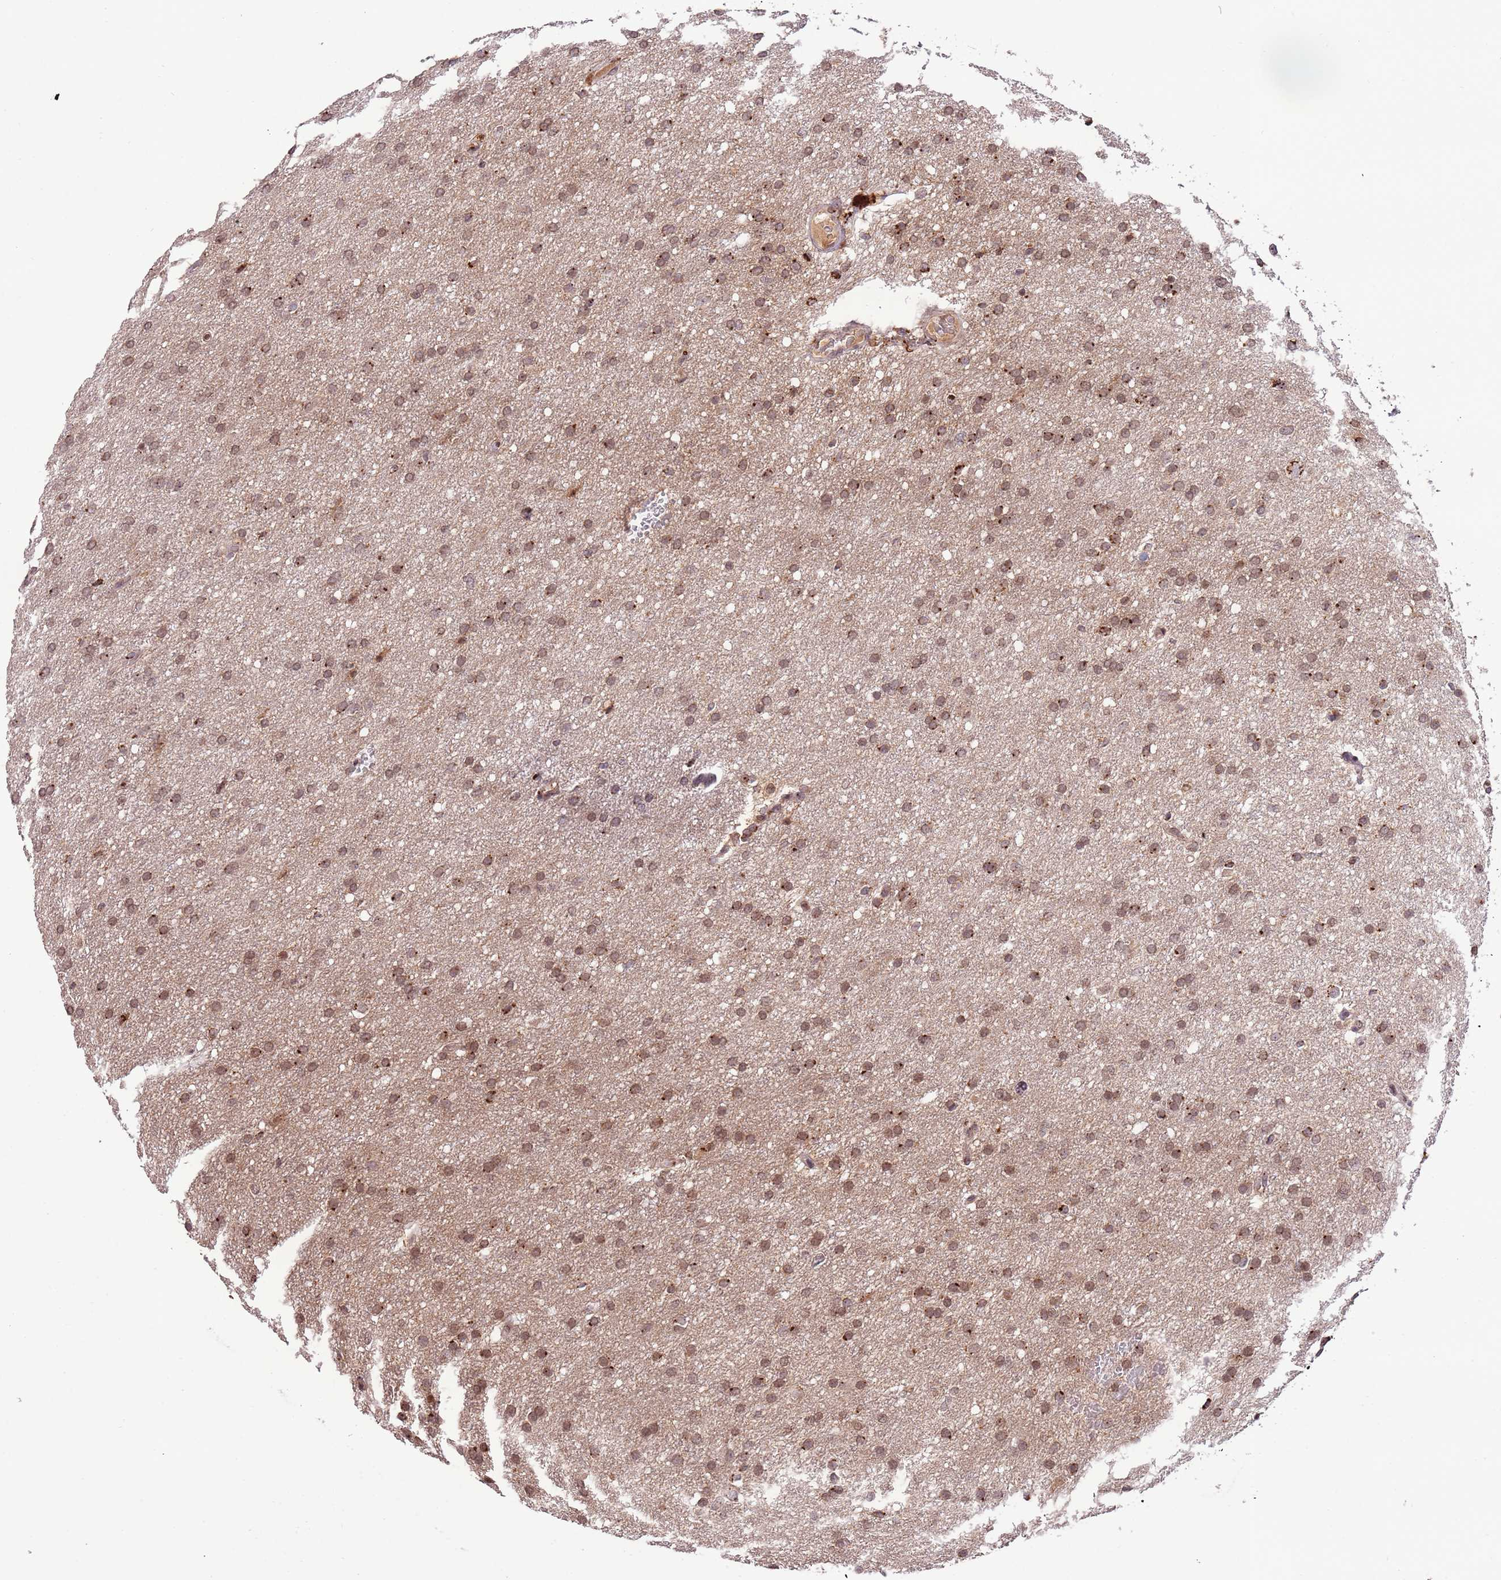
{"staining": {"intensity": "moderate", "quantity": ">75%", "location": "cytoplasmic/membranous,nuclear"}, "tissue": "glioma", "cell_type": "Tumor cells", "image_type": "cancer", "snomed": [{"axis": "morphology", "description": "Glioma, malignant, High grade"}, {"axis": "topography", "description": "Cerebral cortex"}], "caption": "This is a micrograph of immunohistochemistry staining of malignant high-grade glioma, which shows moderate staining in the cytoplasmic/membranous and nuclear of tumor cells.", "gene": "SAMSN1", "patient": {"sex": "female", "age": 36}}